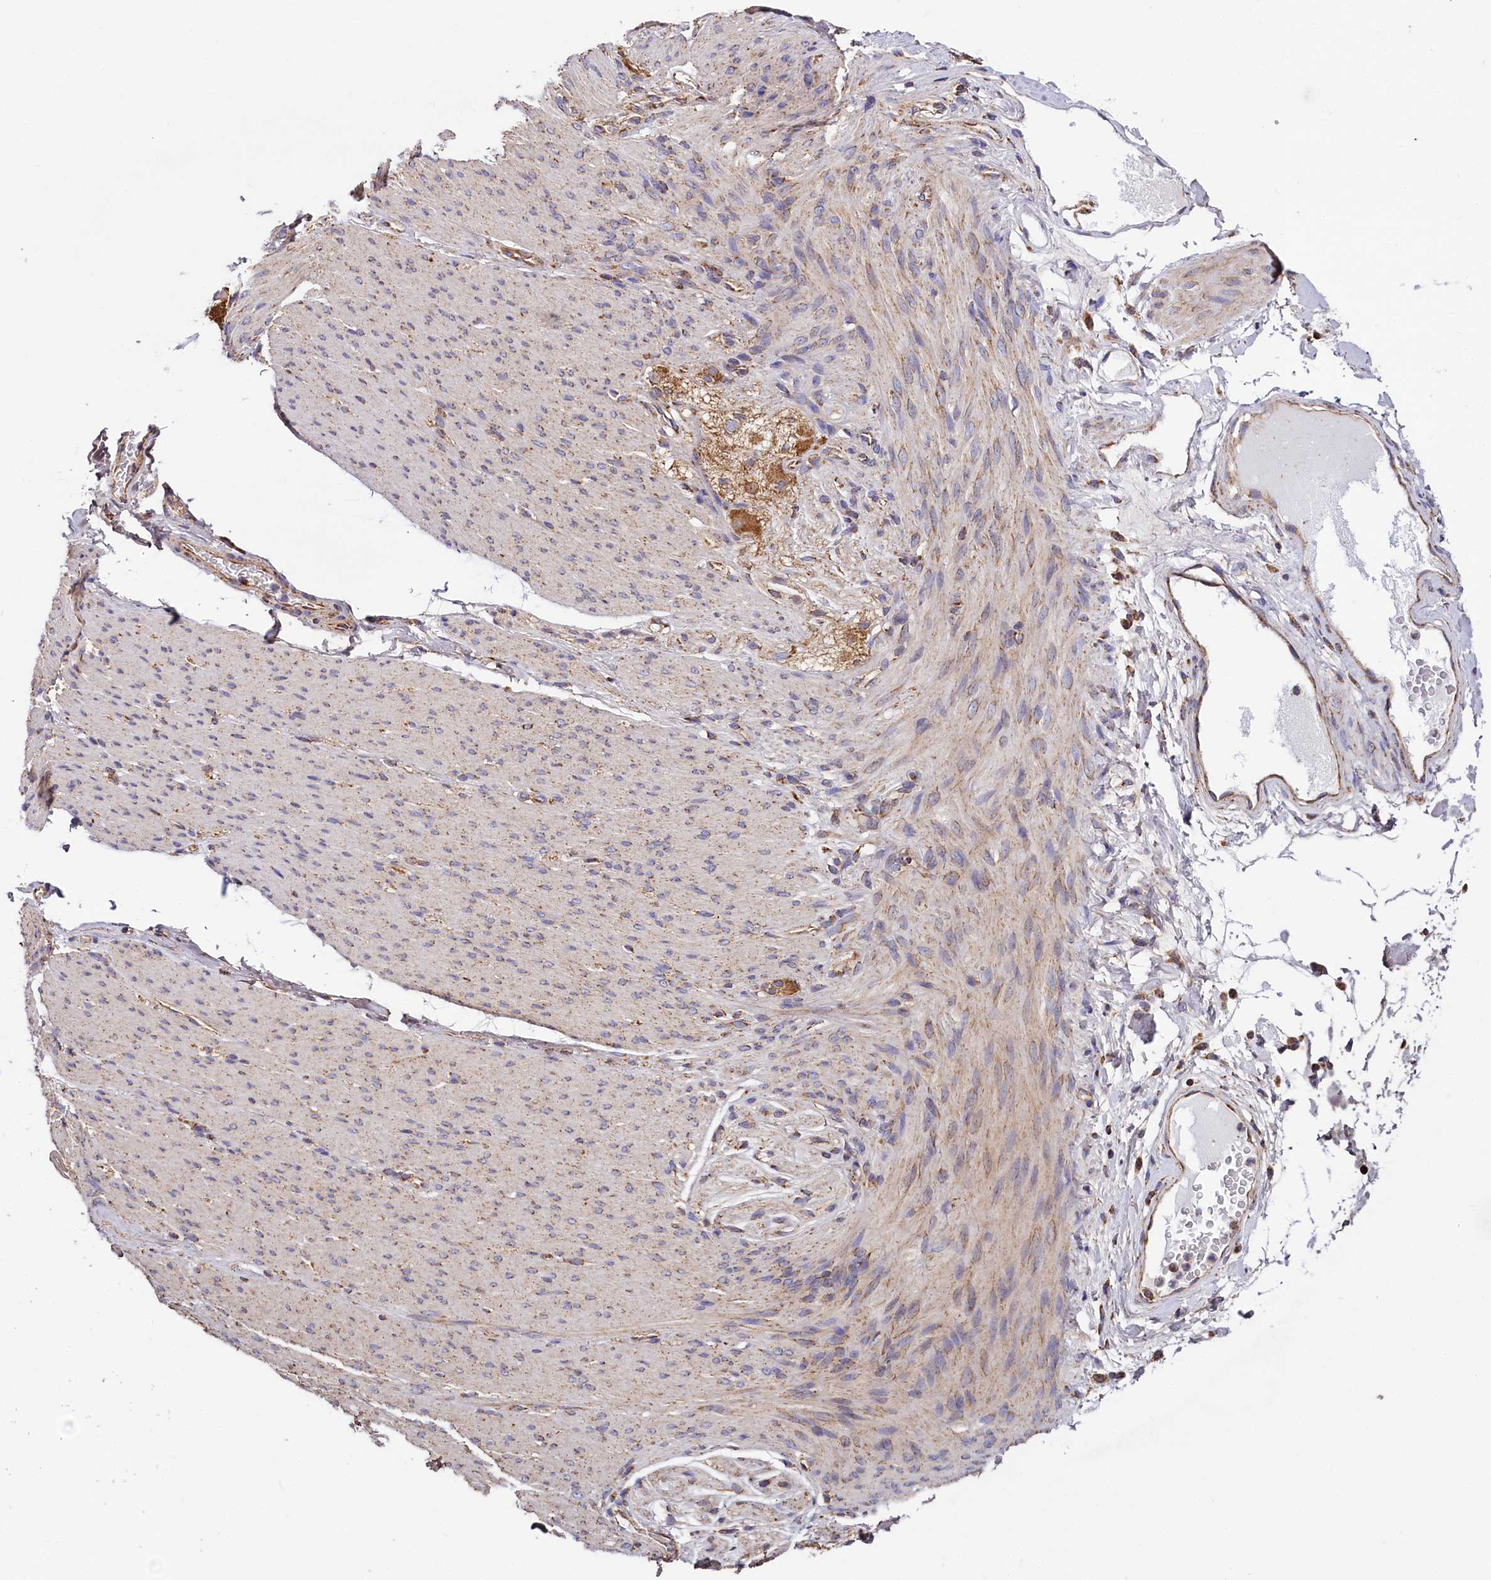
{"staining": {"intensity": "moderate", "quantity": "25%-75%", "location": "cytoplasmic/membranous"}, "tissue": "adipose tissue", "cell_type": "Adipocytes", "image_type": "normal", "snomed": [{"axis": "morphology", "description": "Normal tissue, NOS"}, {"axis": "topography", "description": "Colon"}, {"axis": "topography", "description": "Peripheral nerve tissue"}], "caption": "Adipocytes exhibit moderate cytoplasmic/membranous staining in about 25%-75% of cells in normal adipose tissue. (Stains: DAB in brown, nuclei in blue, Microscopy: brightfield microscopy at high magnification).", "gene": "NUDT15", "patient": {"sex": "female", "age": 61}}